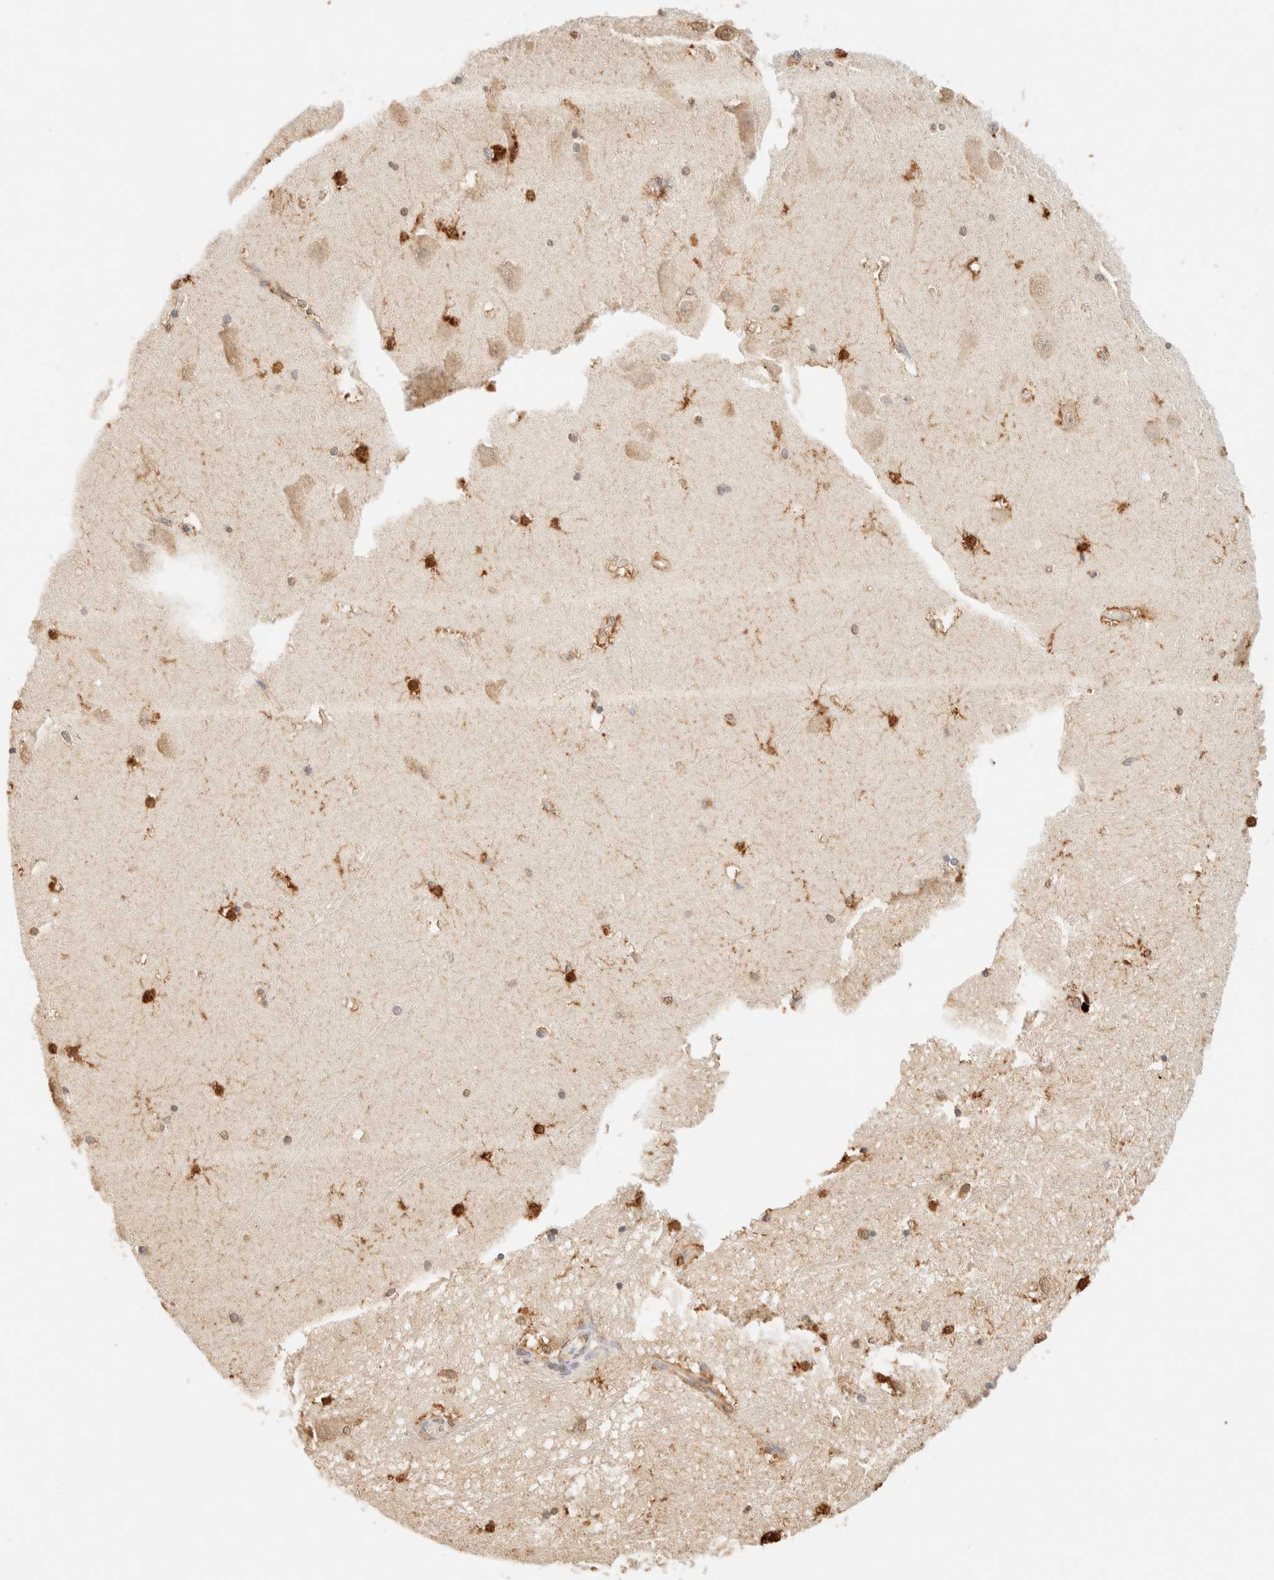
{"staining": {"intensity": "strong", "quantity": "<25%", "location": "cytoplasmic/membranous,nuclear"}, "tissue": "hippocampus", "cell_type": "Glial cells", "image_type": "normal", "snomed": [{"axis": "morphology", "description": "Normal tissue, NOS"}, {"axis": "topography", "description": "Hippocampus"}], "caption": "This micrograph reveals immunohistochemistry (IHC) staining of benign human hippocampus, with medium strong cytoplasmic/membranous,nuclear expression in about <25% of glial cells.", "gene": "S100A13", "patient": {"sex": "male", "age": 45}}